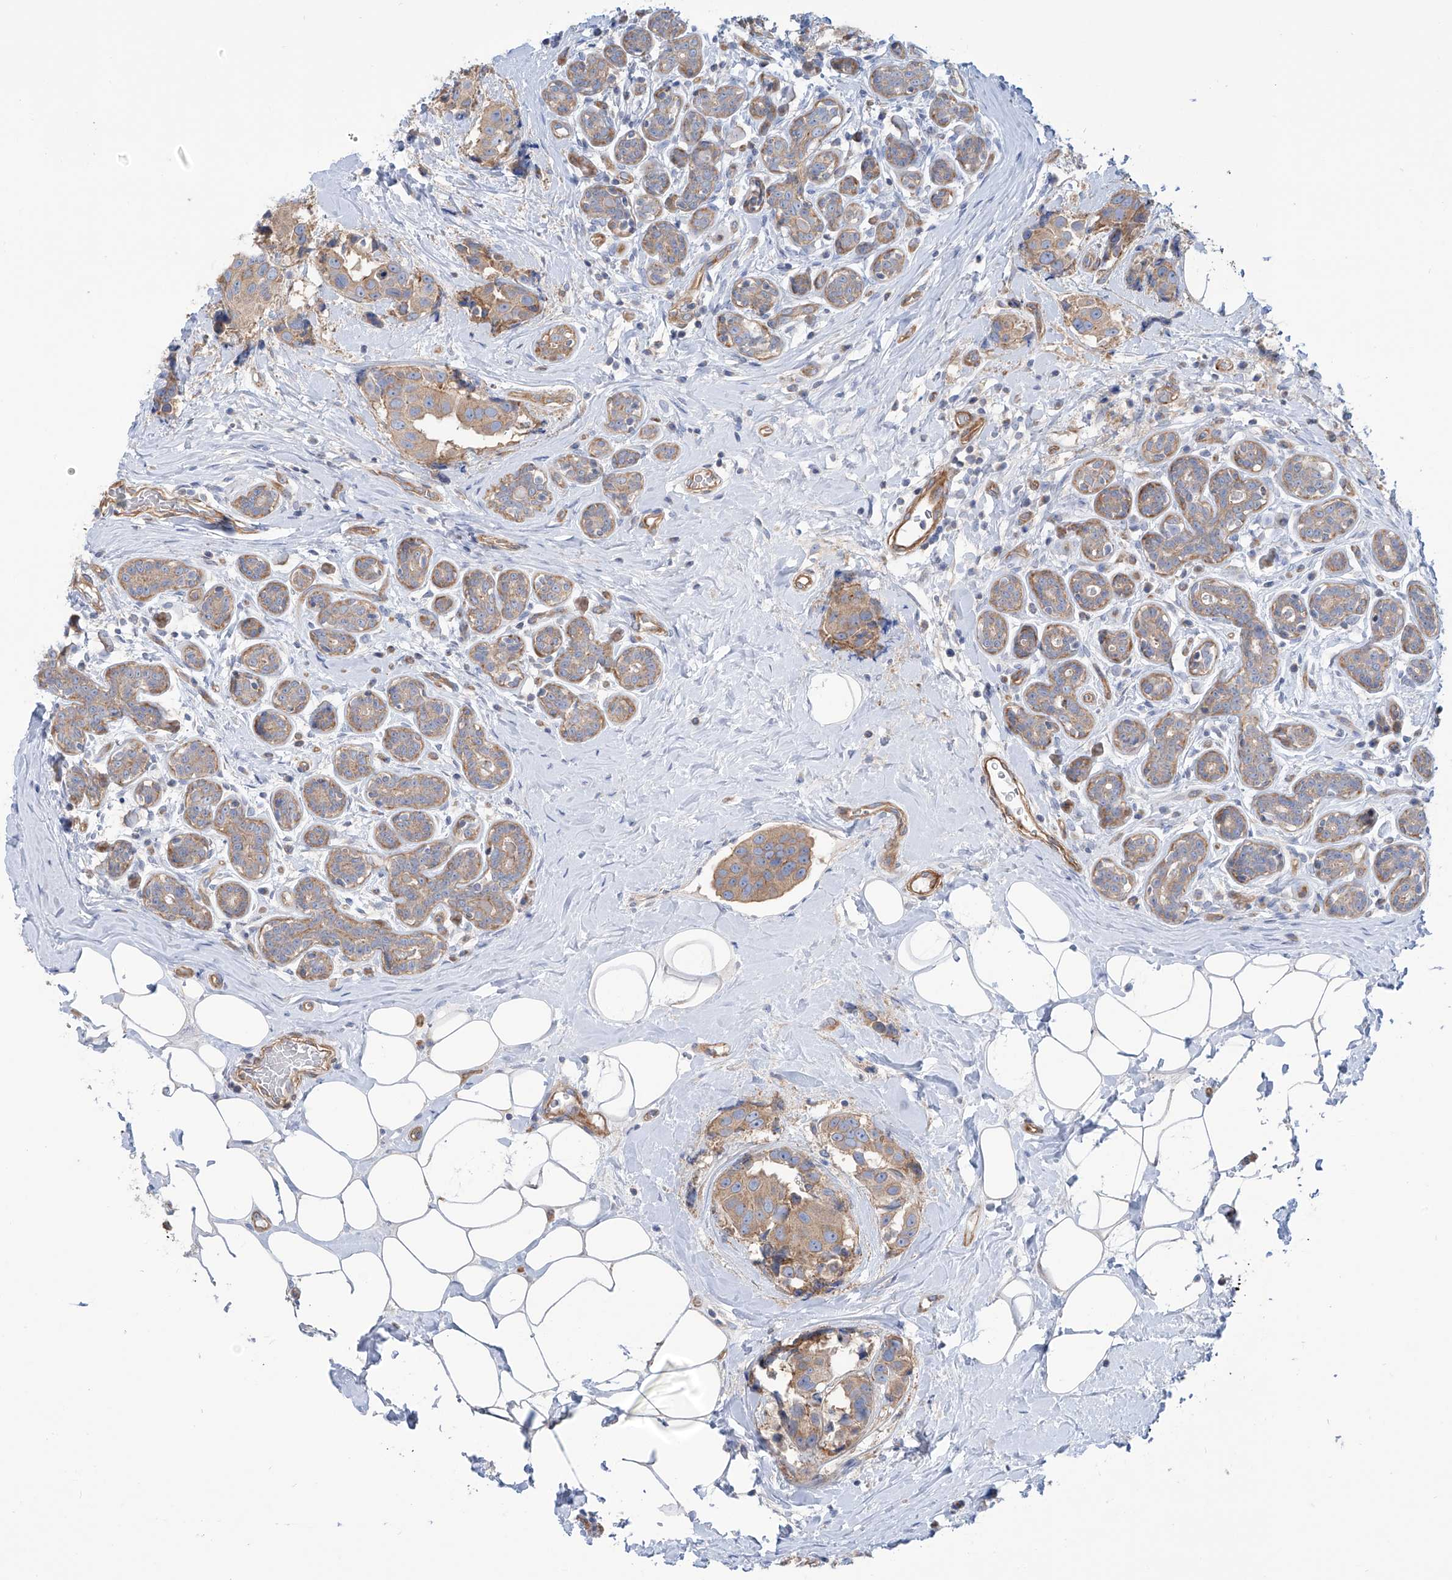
{"staining": {"intensity": "weak", "quantity": ">75%", "location": "cytoplasmic/membranous"}, "tissue": "breast cancer", "cell_type": "Tumor cells", "image_type": "cancer", "snomed": [{"axis": "morphology", "description": "Normal tissue, NOS"}, {"axis": "morphology", "description": "Duct carcinoma"}, {"axis": "topography", "description": "Breast"}], "caption": "Protein expression analysis of breast cancer demonstrates weak cytoplasmic/membranous expression in about >75% of tumor cells.", "gene": "TMEM209", "patient": {"sex": "female", "age": 39}}